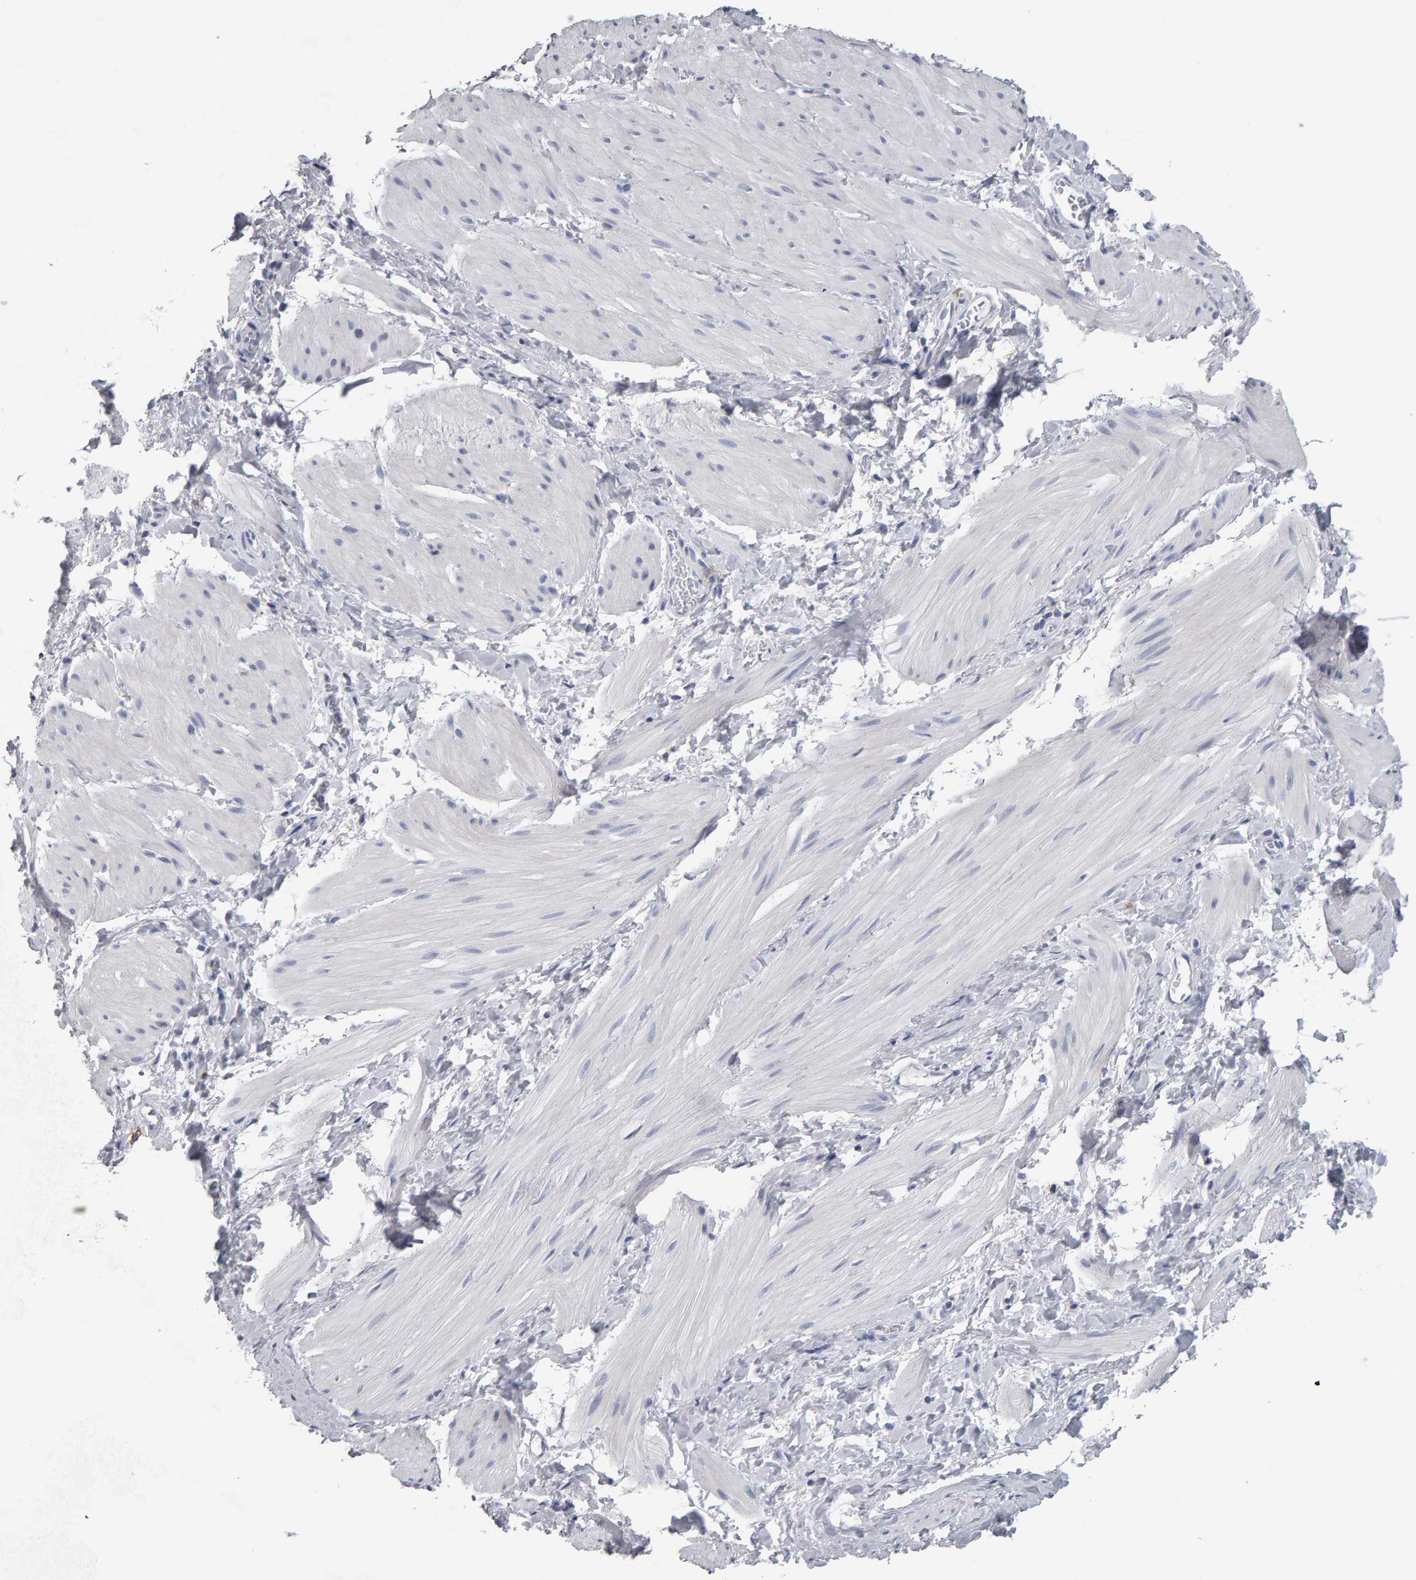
{"staining": {"intensity": "negative", "quantity": "none", "location": "none"}, "tissue": "smooth muscle", "cell_type": "Smooth muscle cells", "image_type": "normal", "snomed": [{"axis": "morphology", "description": "Normal tissue, NOS"}, {"axis": "topography", "description": "Smooth muscle"}], "caption": "Immunohistochemistry photomicrograph of unremarkable human smooth muscle stained for a protein (brown), which demonstrates no staining in smooth muscle cells. (DAB (3,3'-diaminobenzidine) IHC, high magnification).", "gene": "CD38", "patient": {"sex": "male", "age": 16}}